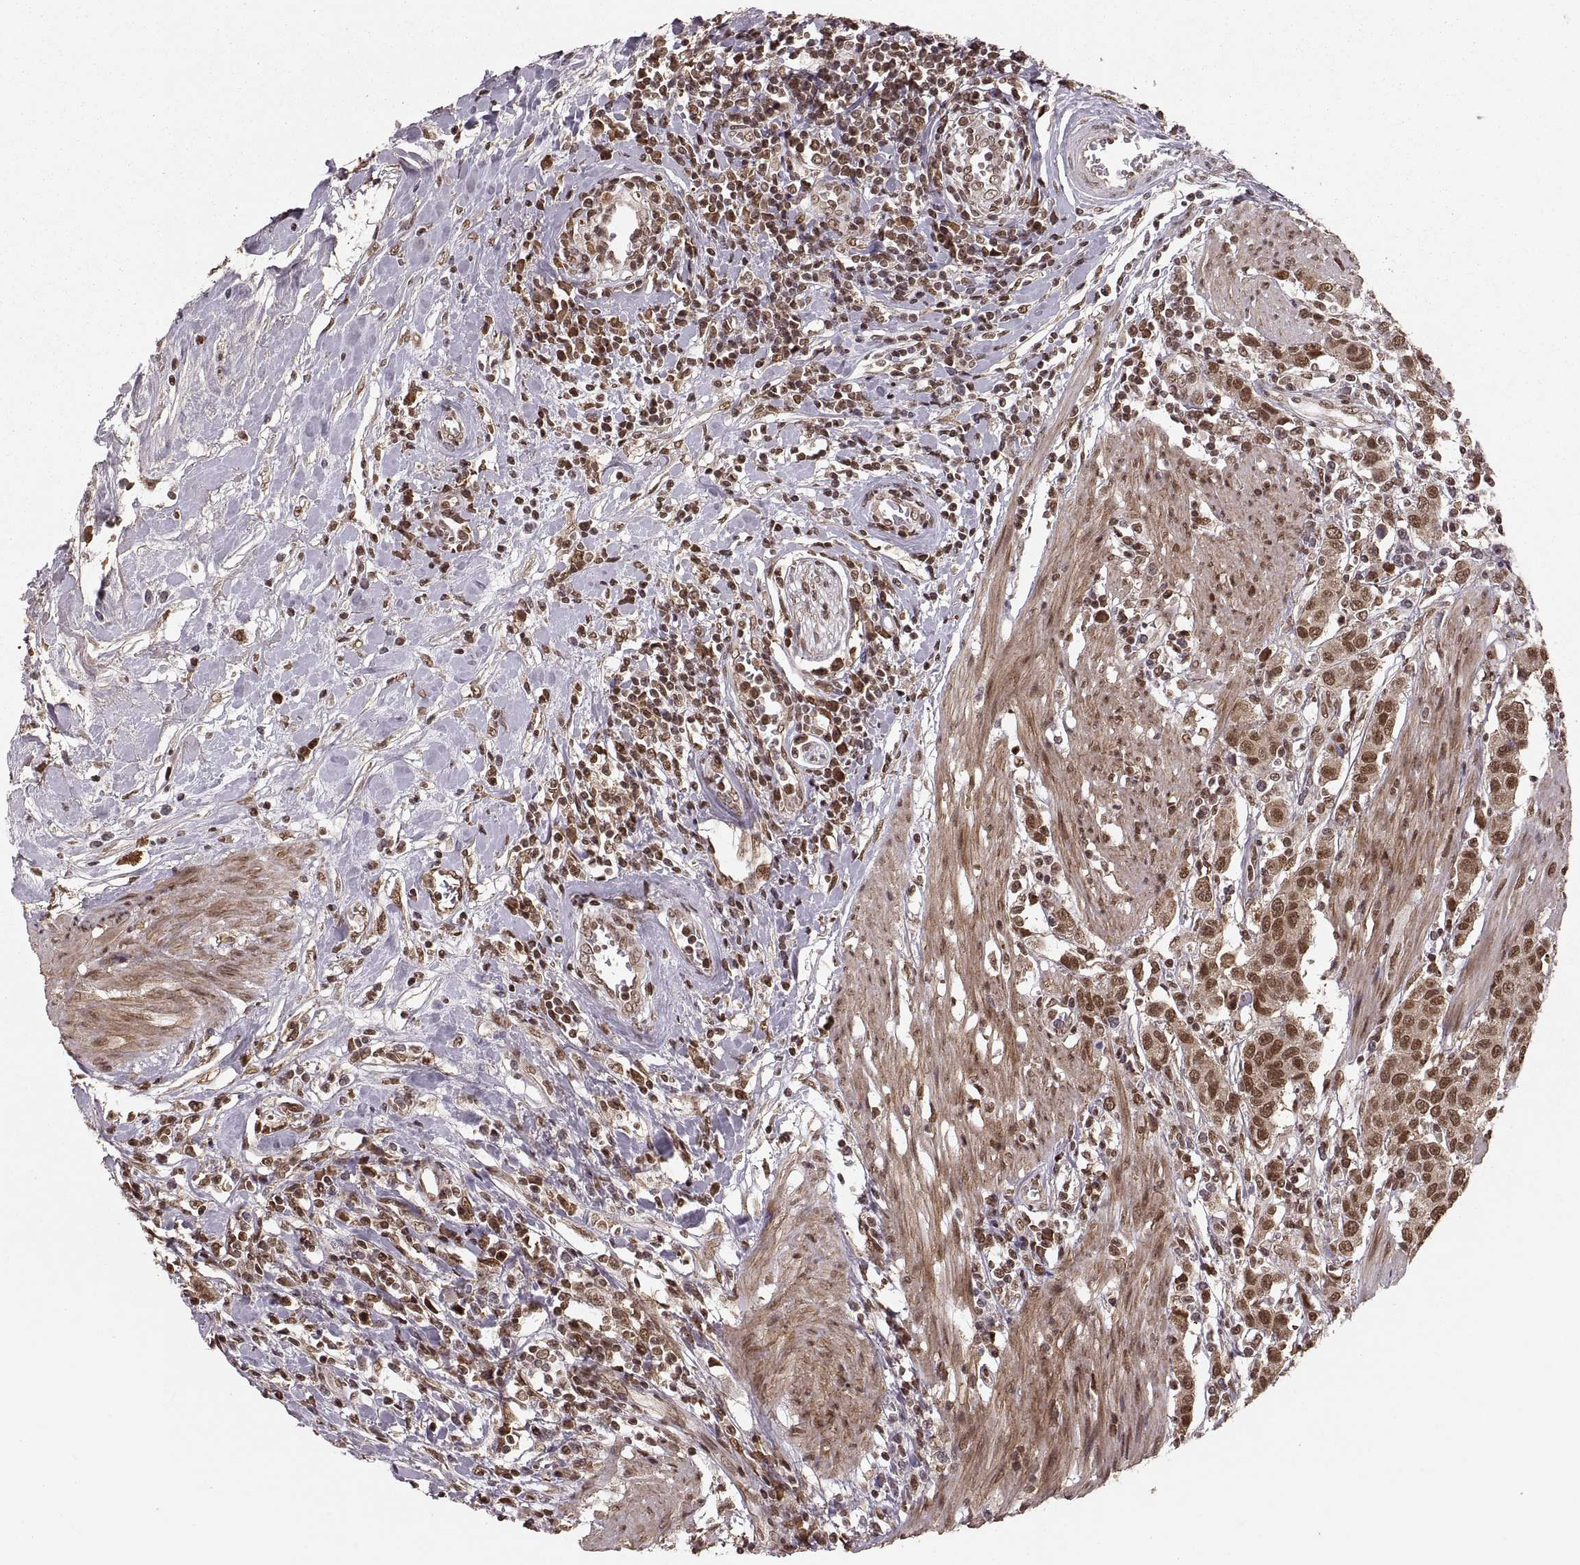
{"staining": {"intensity": "strong", "quantity": ">75%", "location": "cytoplasmic/membranous,nuclear"}, "tissue": "urothelial cancer", "cell_type": "Tumor cells", "image_type": "cancer", "snomed": [{"axis": "morphology", "description": "Urothelial carcinoma, High grade"}, {"axis": "topography", "description": "Urinary bladder"}], "caption": "IHC (DAB (3,3'-diaminobenzidine)) staining of urothelial cancer reveals strong cytoplasmic/membranous and nuclear protein positivity in about >75% of tumor cells.", "gene": "RFT1", "patient": {"sex": "female", "age": 58}}